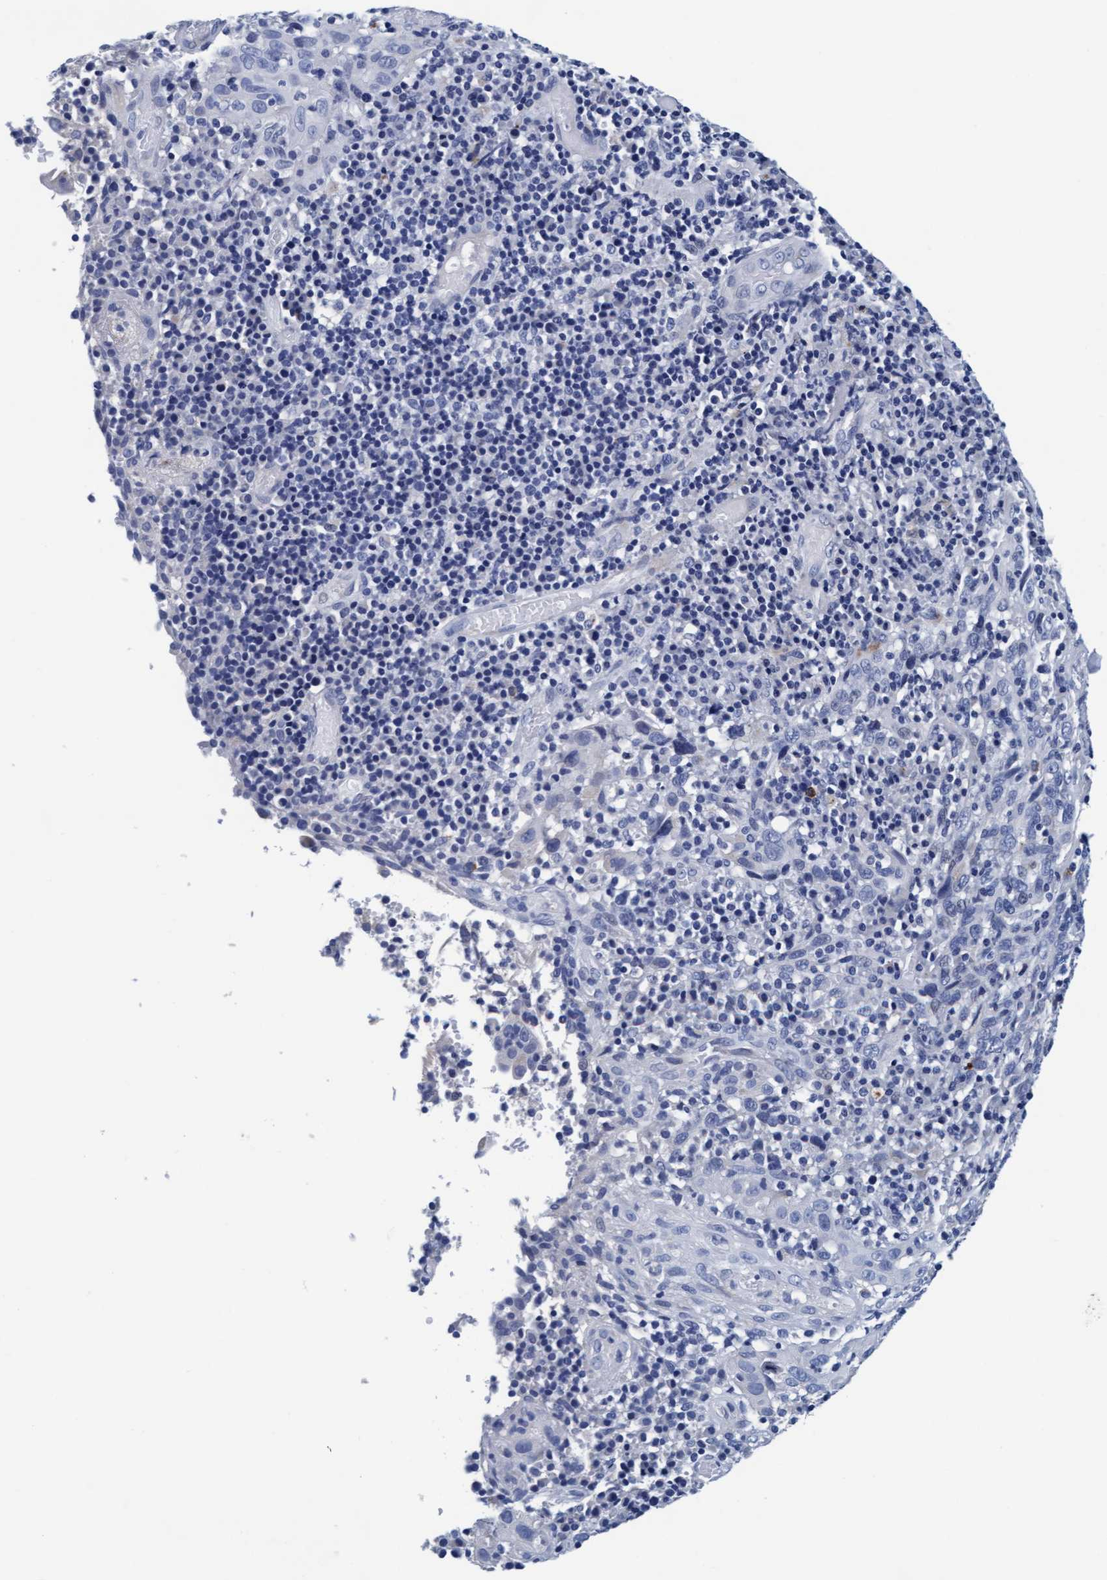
{"staining": {"intensity": "negative", "quantity": "none", "location": "none"}, "tissue": "cervical cancer", "cell_type": "Tumor cells", "image_type": "cancer", "snomed": [{"axis": "morphology", "description": "Squamous cell carcinoma, NOS"}, {"axis": "topography", "description": "Cervix"}], "caption": "The immunohistochemistry (IHC) image has no significant staining in tumor cells of cervical squamous cell carcinoma tissue.", "gene": "ARSG", "patient": {"sex": "female", "age": 46}}